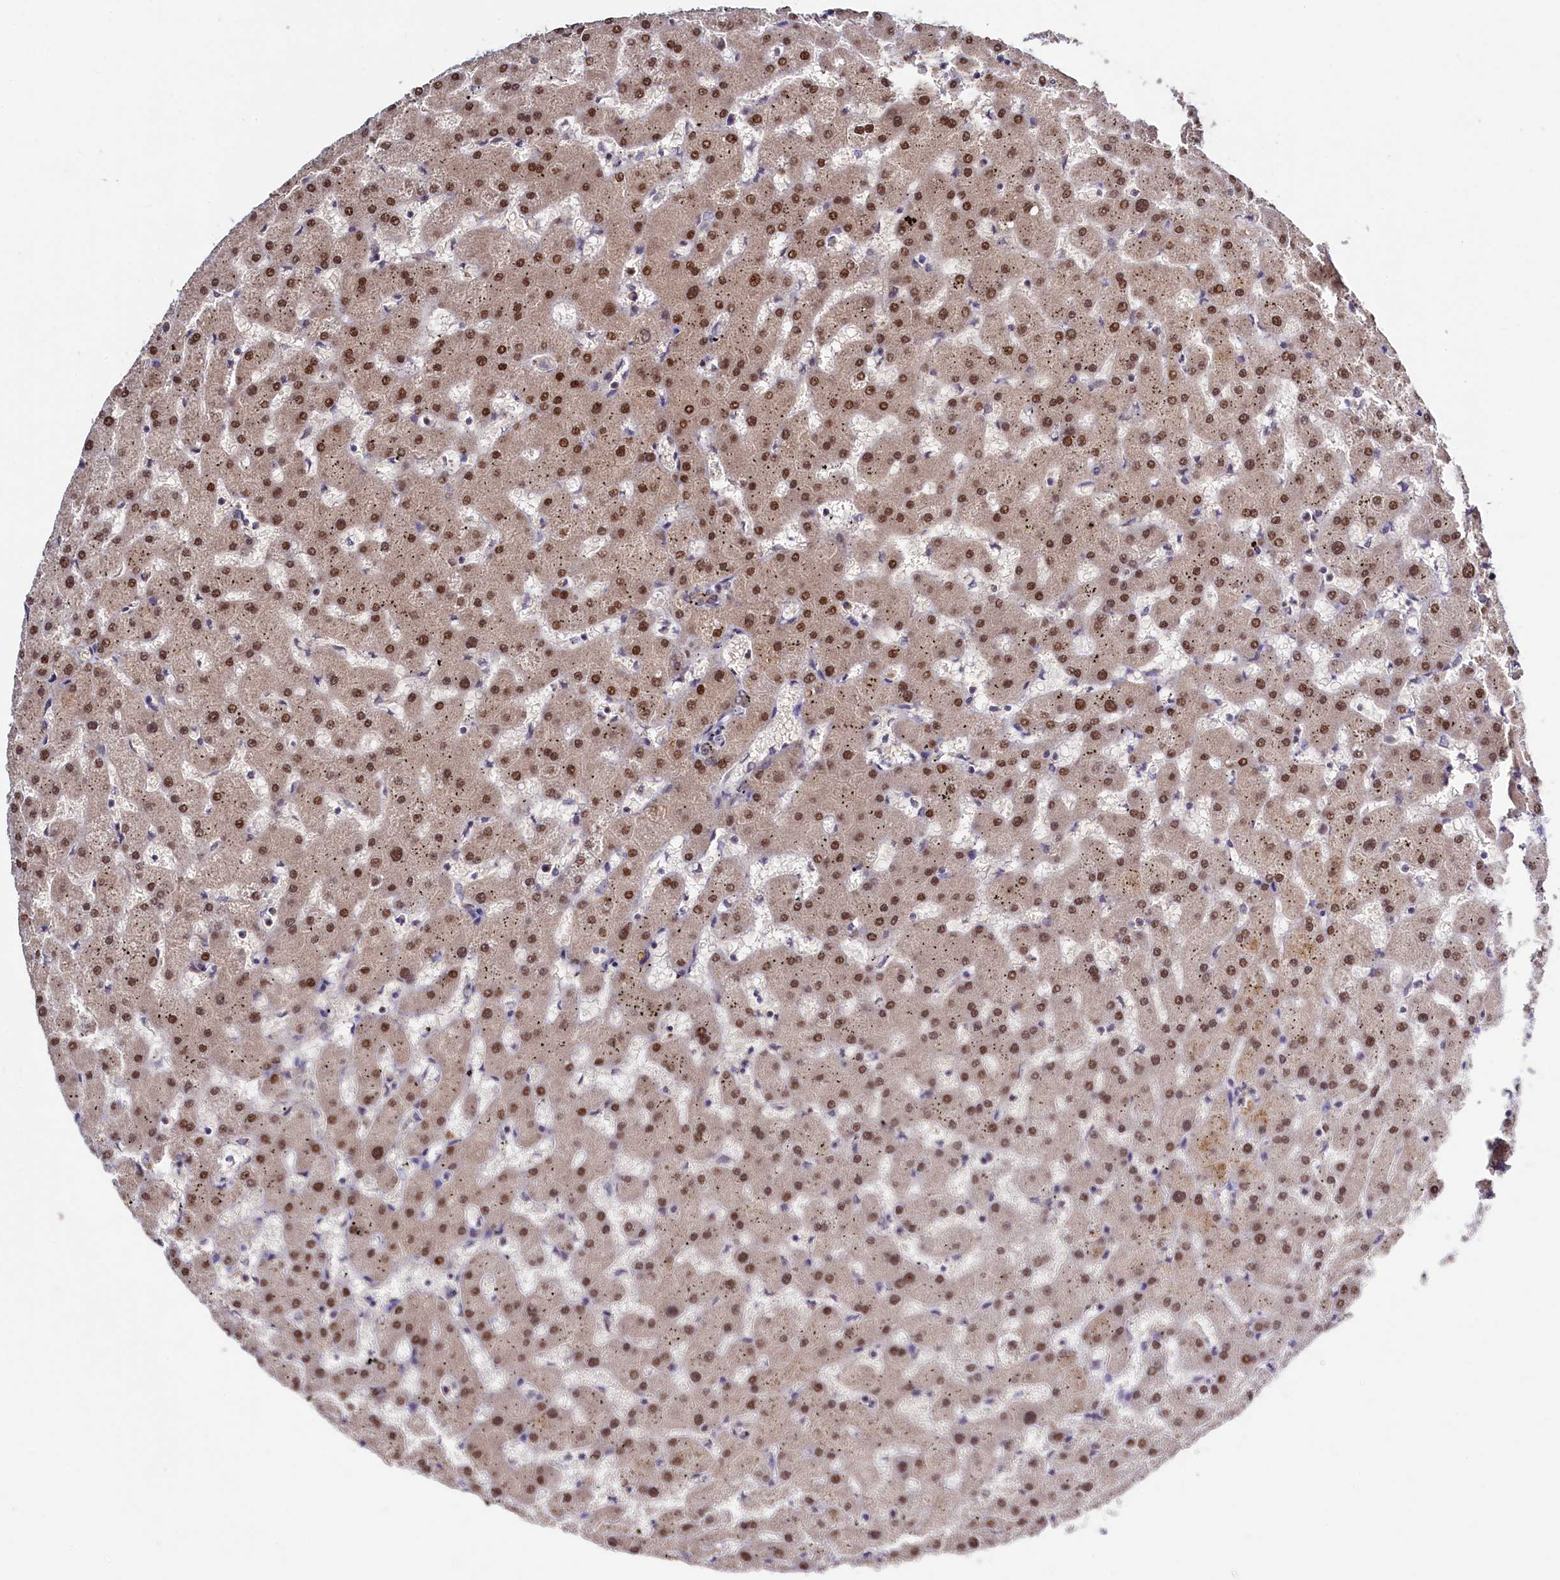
{"staining": {"intensity": "negative", "quantity": "none", "location": "none"}, "tissue": "liver", "cell_type": "Cholangiocytes", "image_type": "normal", "snomed": [{"axis": "morphology", "description": "Normal tissue, NOS"}, {"axis": "topography", "description": "Liver"}], "caption": "This is a photomicrograph of immunohistochemistry (IHC) staining of normal liver, which shows no staining in cholangiocytes.", "gene": "SEC24C", "patient": {"sex": "female", "age": 63}}